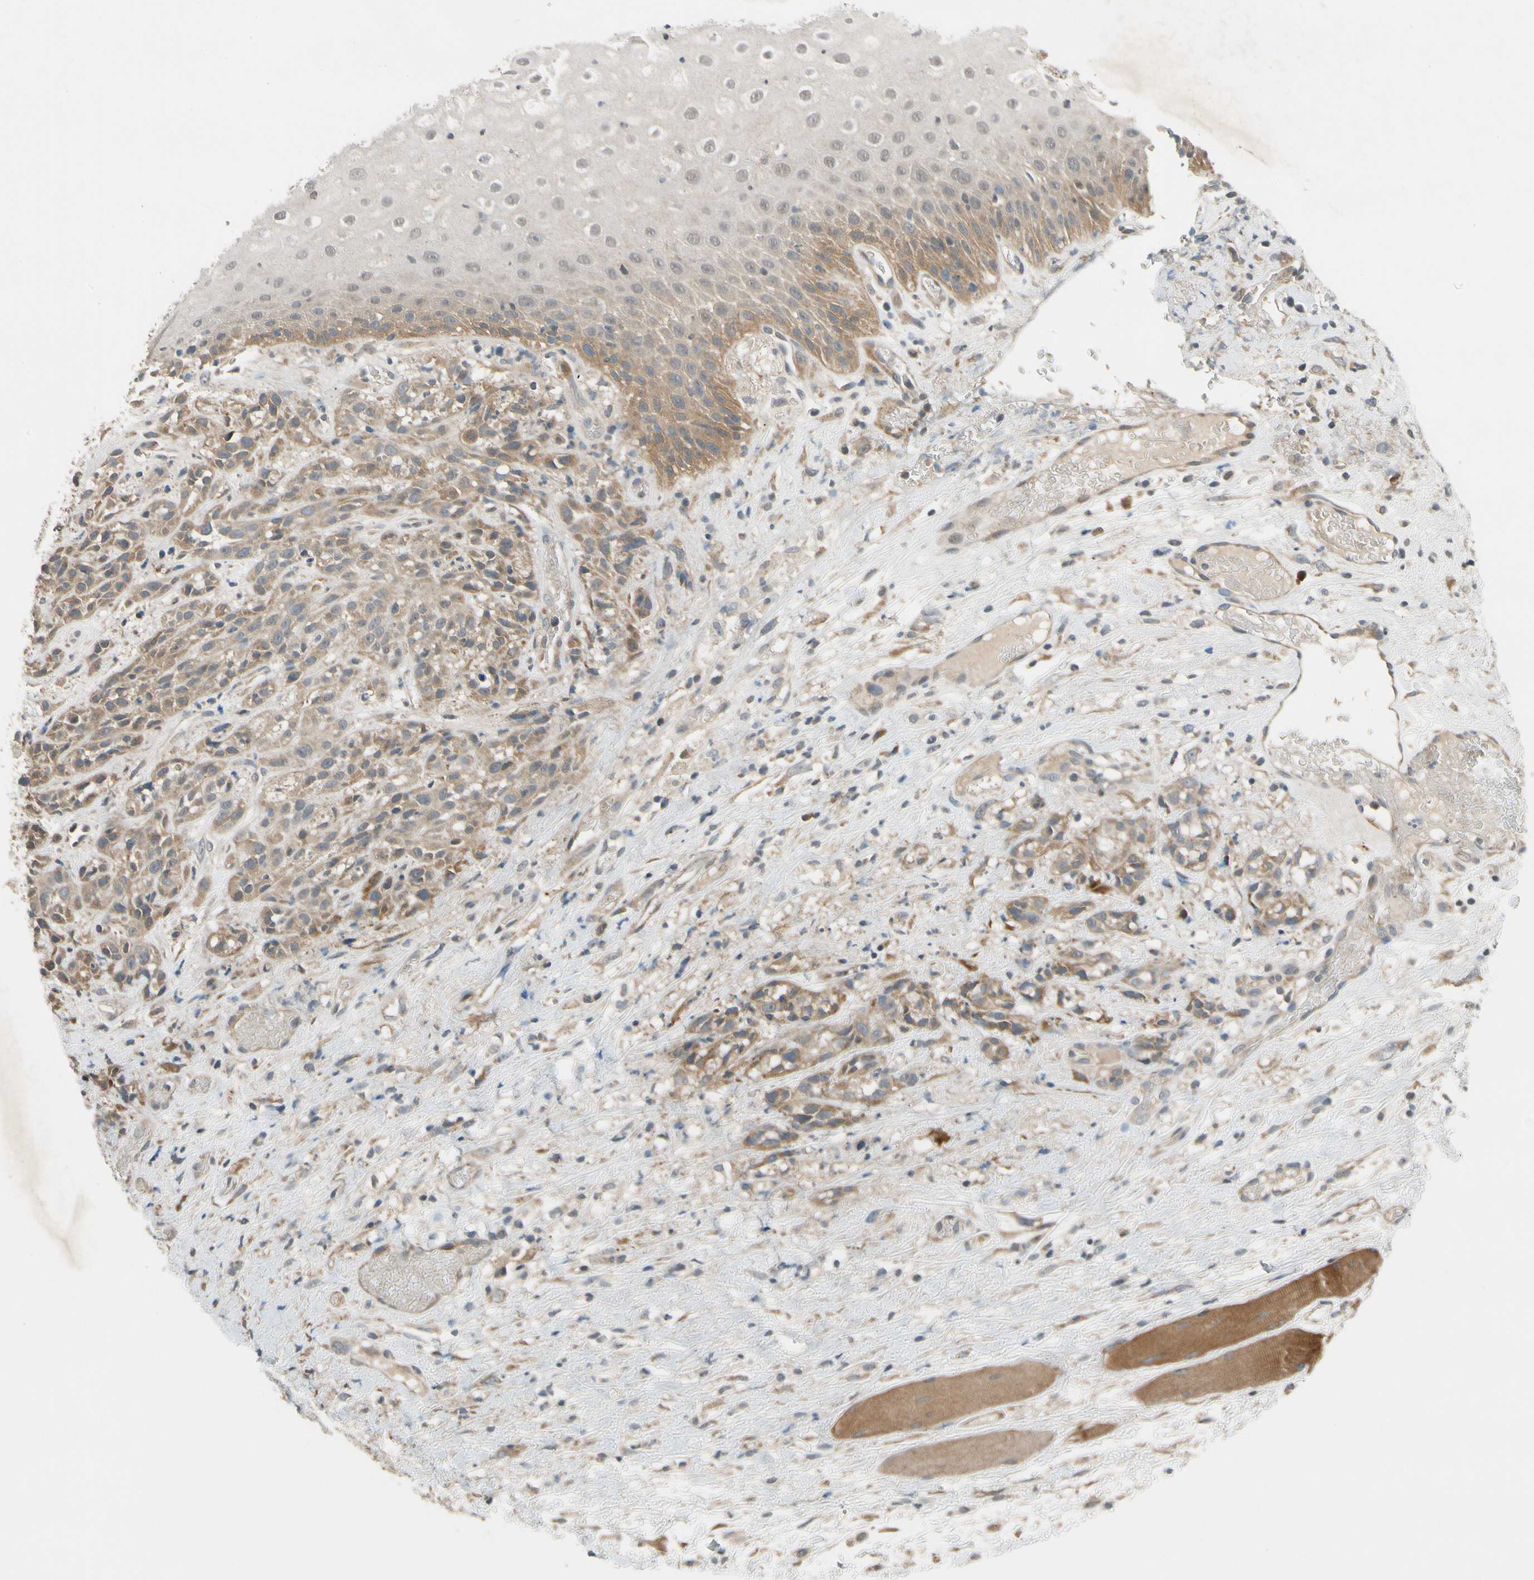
{"staining": {"intensity": "moderate", "quantity": ">75%", "location": "cytoplasmic/membranous"}, "tissue": "head and neck cancer", "cell_type": "Tumor cells", "image_type": "cancer", "snomed": [{"axis": "morphology", "description": "Normal tissue, NOS"}, {"axis": "morphology", "description": "Squamous cell carcinoma, NOS"}, {"axis": "topography", "description": "Cartilage tissue"}, {"axis": "topography", "description": "Head-Neck"}], "caption": "A medium amount of moderate cytoplasmic/membranous staining is seen in approximately >75% of tumor cells in squamous cell carcinoma (head and neck) tissue.", "gene": "MST1R", "patient": {"sex": "male", "age": 62}}